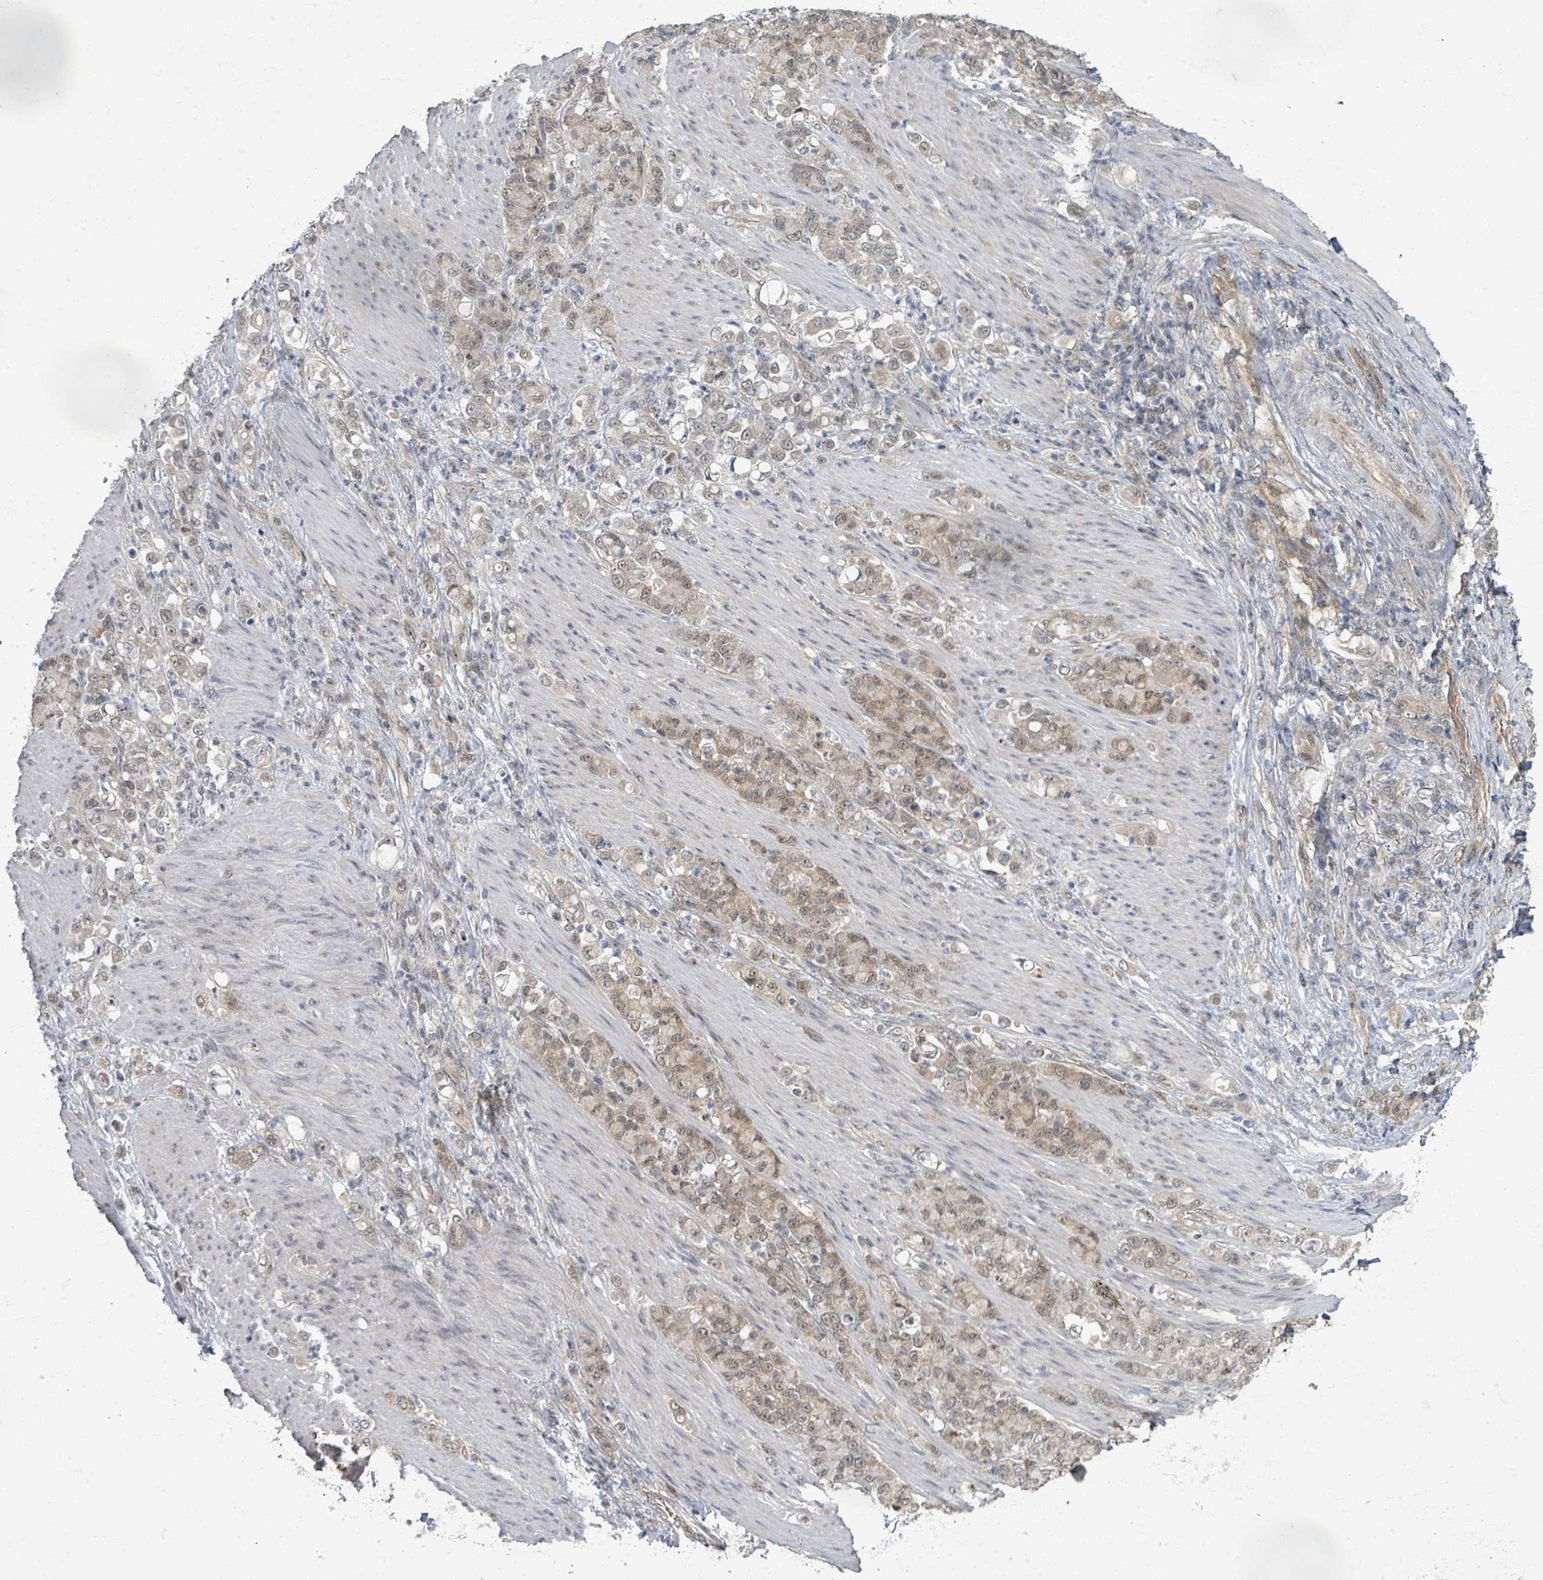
{"staining": {"intensity": "weak", "quantity": ">75%", "location": "cytoplasmic/membranous,nuclear"}, "tissue": "stomach cancer", "cell_type": "Tumor cells", "image_type": "cancer", "snomed": [{"axis": "morphology", "description": "Adenocarcinoma, NOS"}, {"axis": "topography", "description": "Stomach"}], "caption": "Tumor cells display low levels of weak cytoplasmic/membranous and nuclear staining in approximately >75% of cells in human stomach cancer. (brown staining indicates protein expression, while blue staining denotes nuclei).", "gene": "INTS15", "patient": {"sex": "female", "age": 79}}